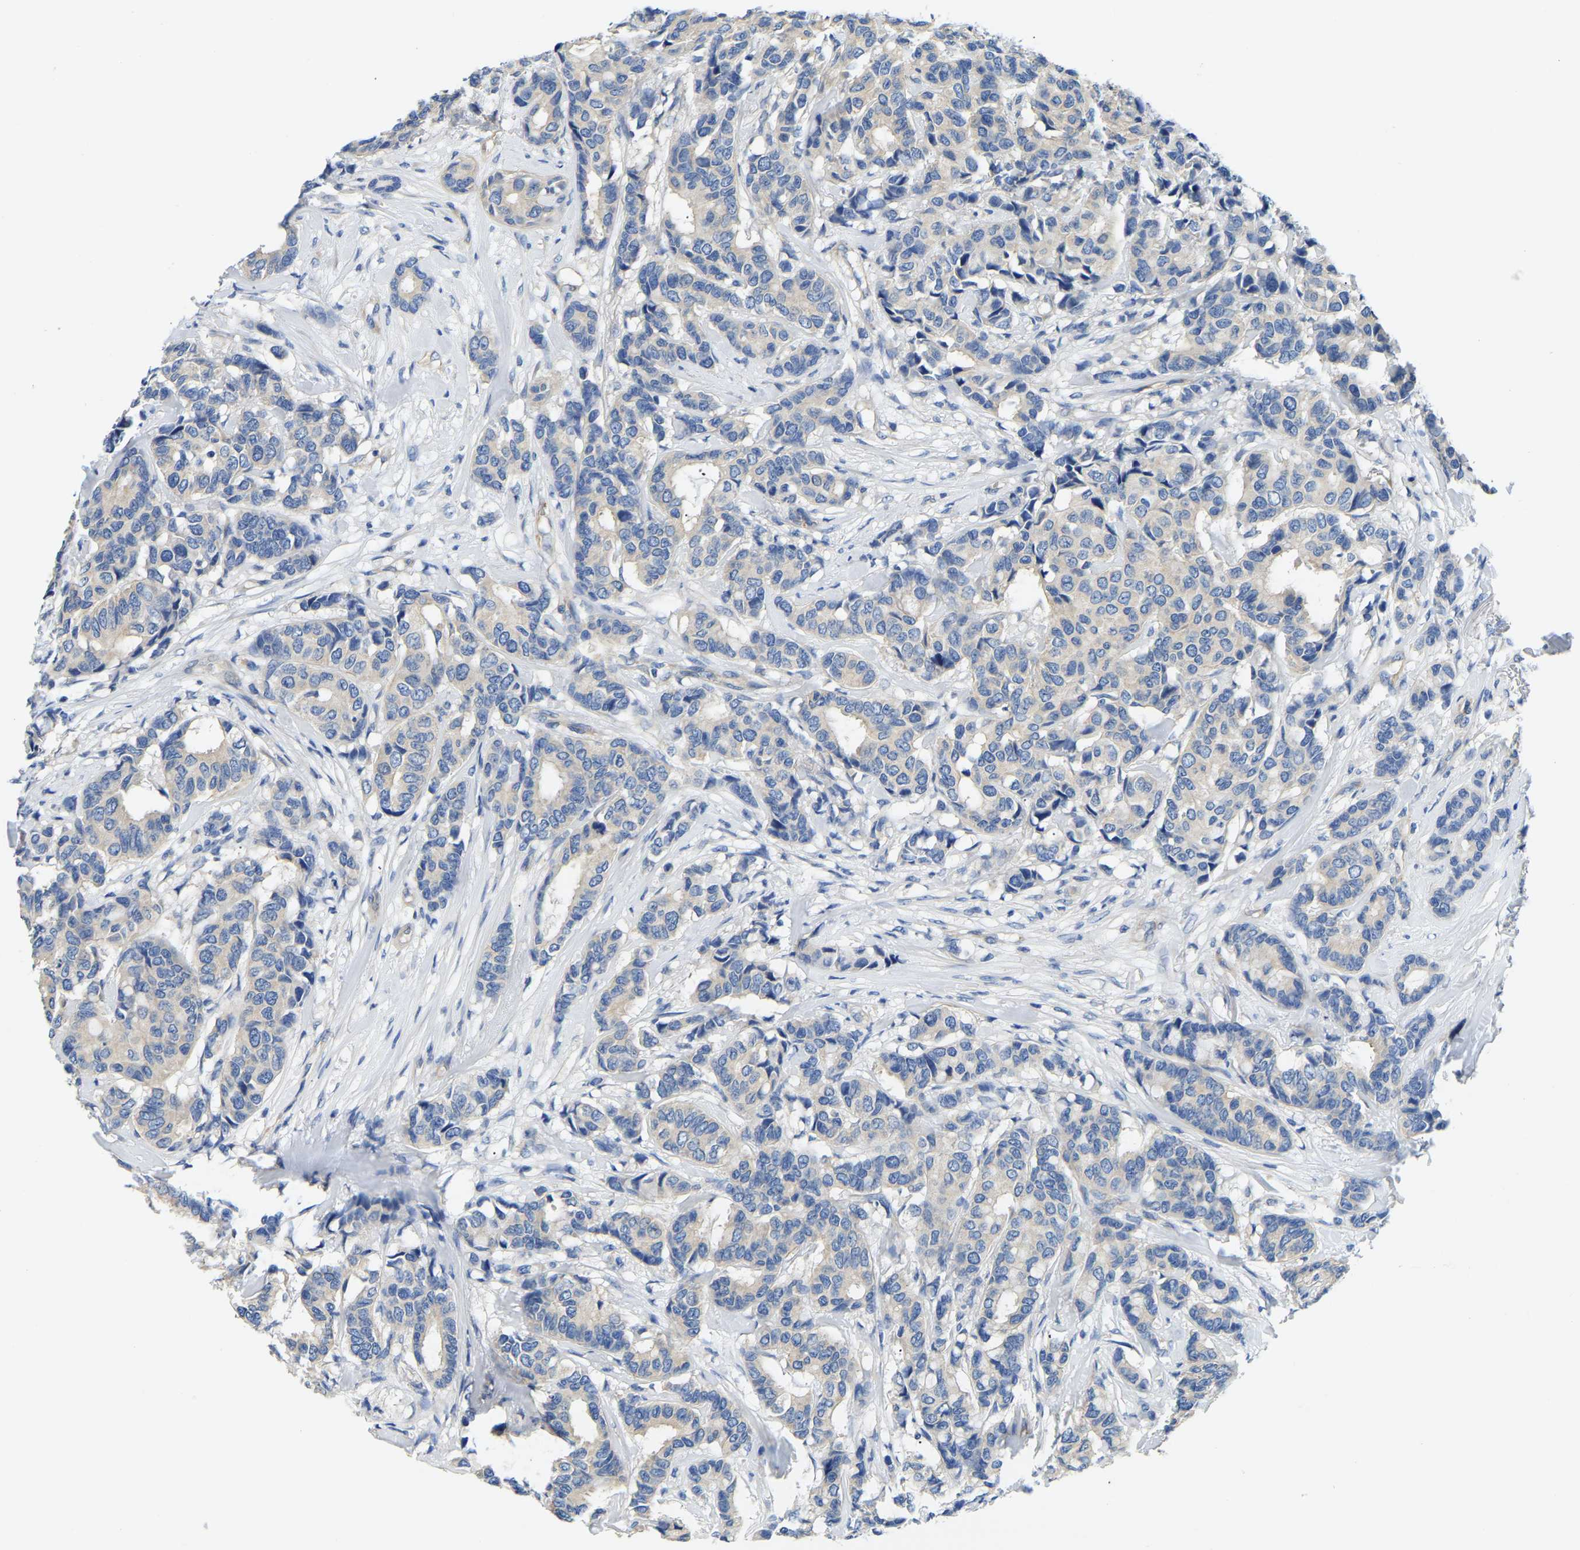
{"staining": {"intensity": "negative", "quantity": "none", "location": "none"}, "tissue": "breast cancer", "cell_type": "Tumor cells", "image_type": "cancer", "snomed": [{"axis": "morphology", "description": "Duct carcinoma"}, {"axis": "topography", "description": "Breast"}], "caption": "Protein analysis of intraductal carcinoma (breast) shows no significant expression in tumor cells.", "gene": "CSDE1", "patient": {"sex": "female", "age": 87}}